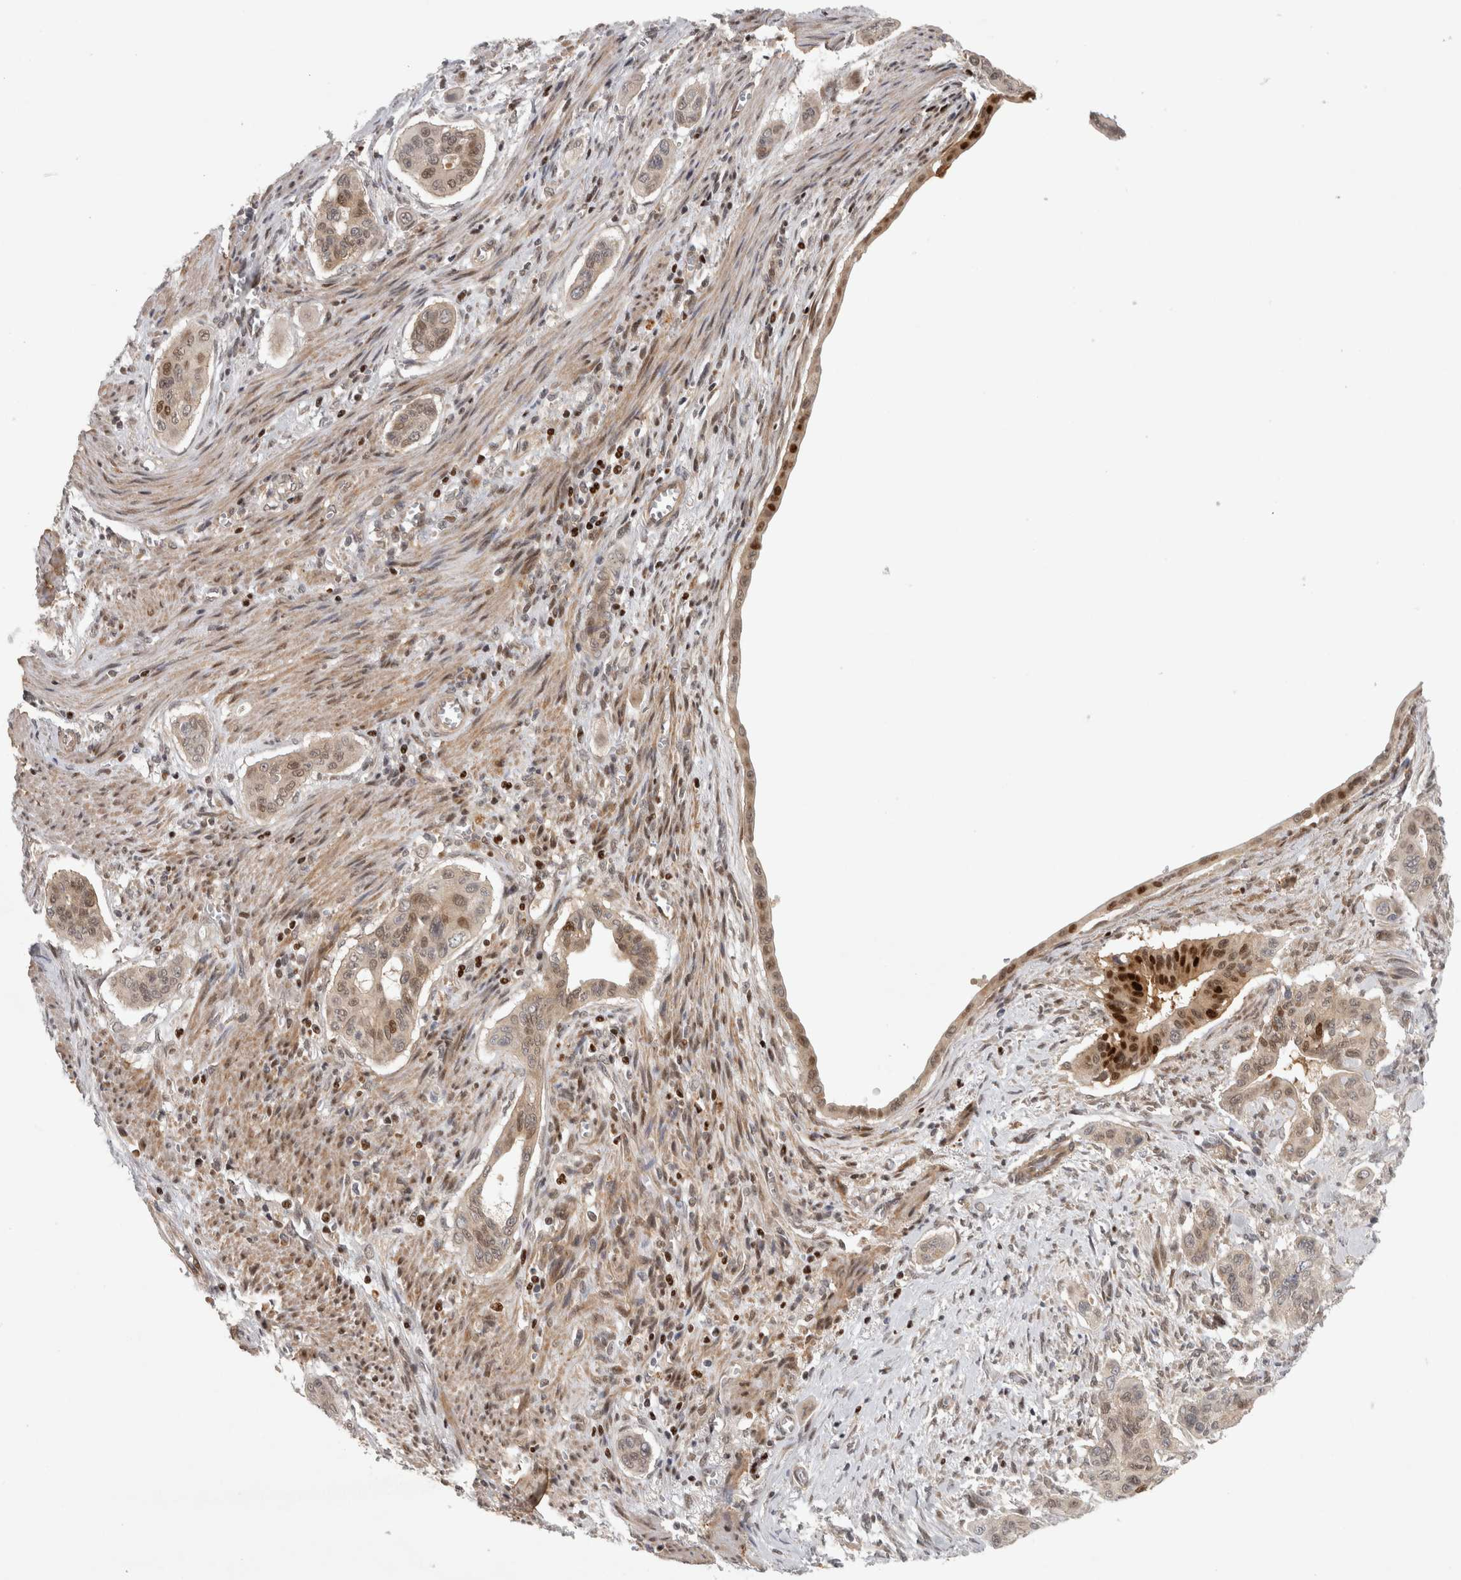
{"staining": {"intensity": "strong", "quantity": "<25%", "location": "nuclear"}, "tissue": "pancreatic cancer", "cell_type": "Tumor cells", "image_type": "cancer", "snomed": [{"axis": "morphology", "description": "Adenocarcinoma, NOS"}, {"axis": "topography", "description": "Pancreas"}], "caption": "An image showing strong nuclear staining in approximately <25% of tumor cells in adenocarcinoma (pancreatic), as visualized by brown immunohistochemical staining.", "gene": "KDM8", "patient": {"sex": "male", "age": 77}}